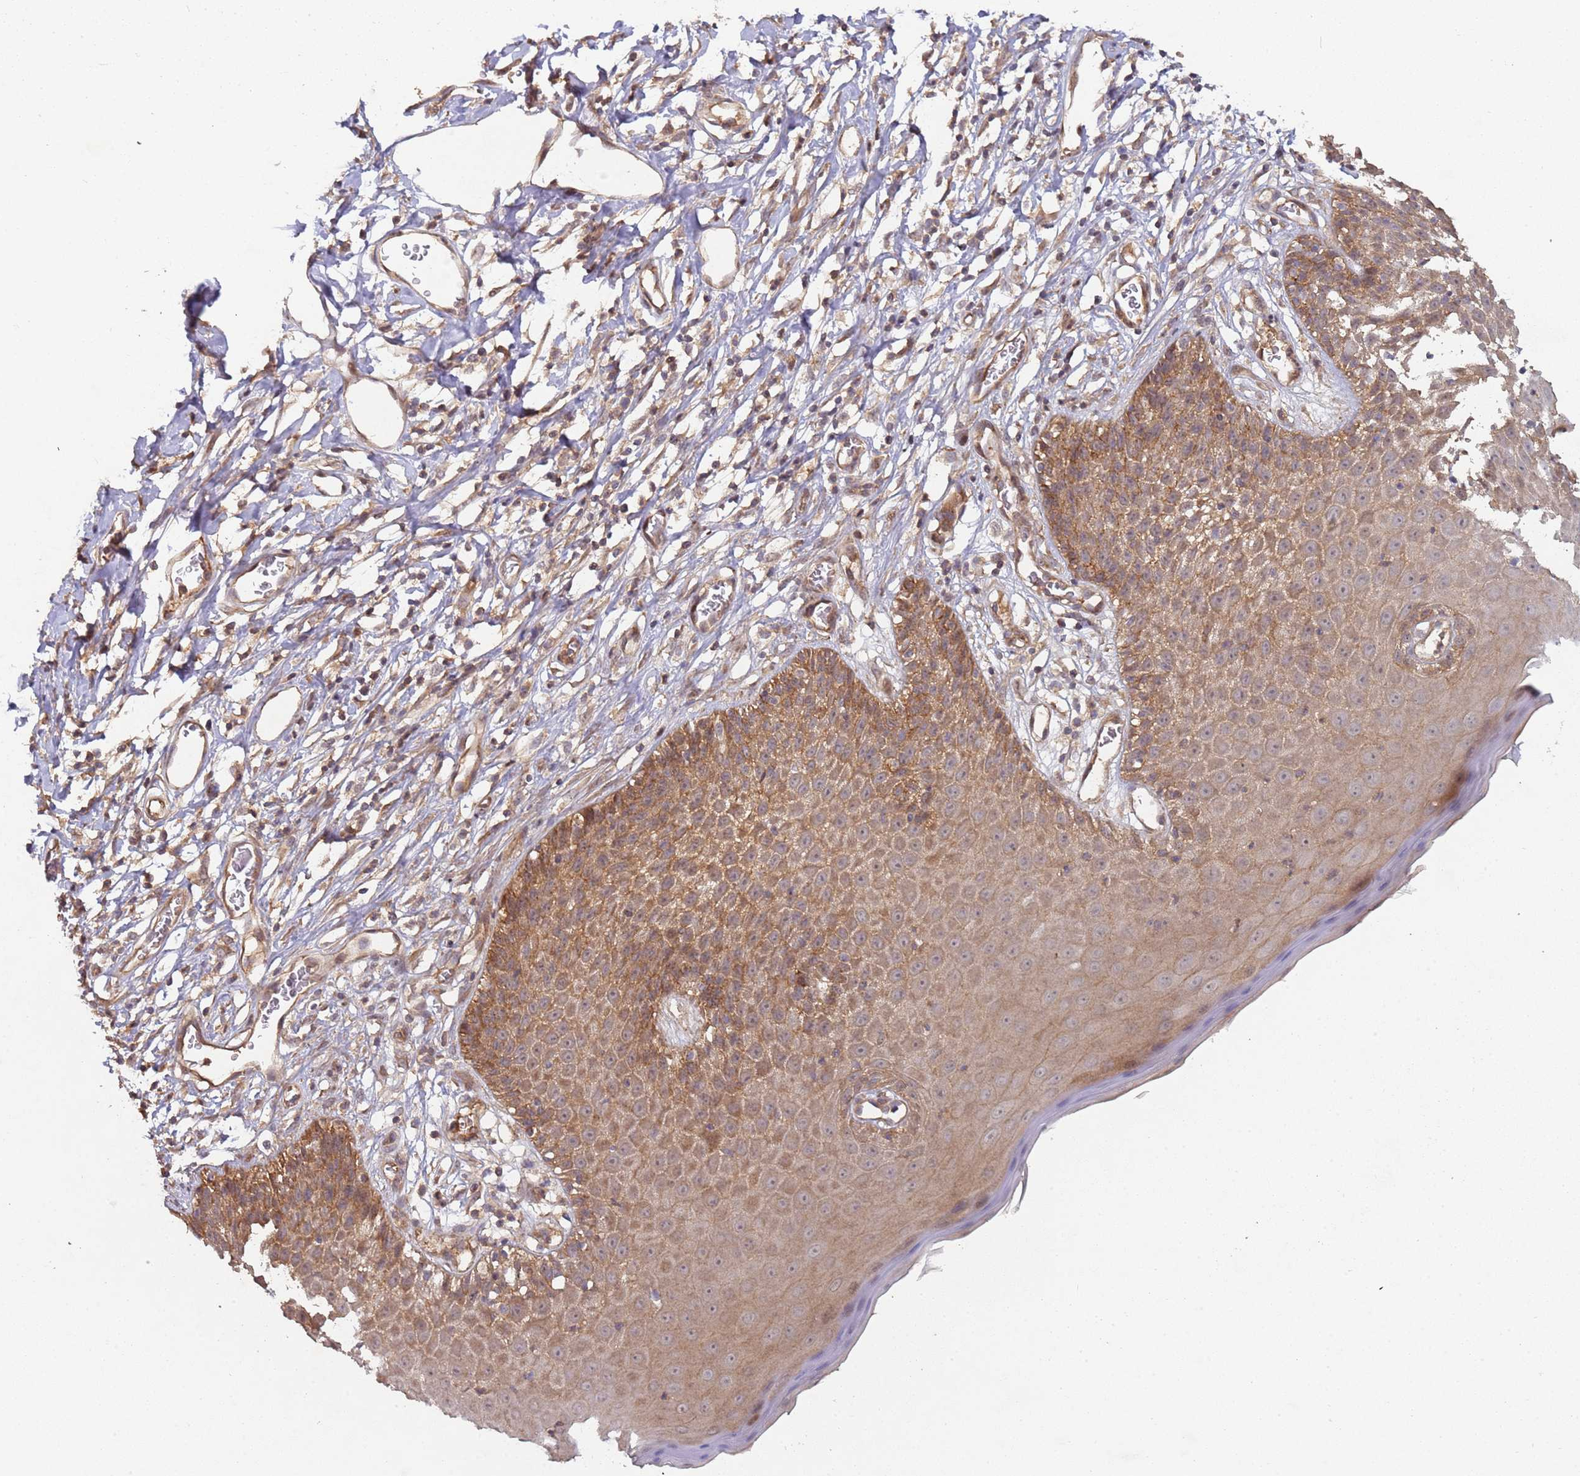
{"staining": {"intensity": "moderate", "quantity": ">75%", "location": "cytoplasmic/membranous"}, "tissue": "skin", "cell_type": "Epidermal cells", "image_type": "normal", "snomed": [{"axis": "morphology", "description": "Normal tissue, NOS"}, {"axis": "topography", "description": "Vulva"}], "caption": "Skin was stained to show a protein in brown. There is medium levels of moderate cytoplasmic/membranous positivity in approximately >75% of epidermal cells. (Stains: DAB in brown, nuclei in blue, Microscopy: brightfield microscopy at high magnification).", "gene": "KANSL1L", "patient": {"sex": "female", "age": 68}}